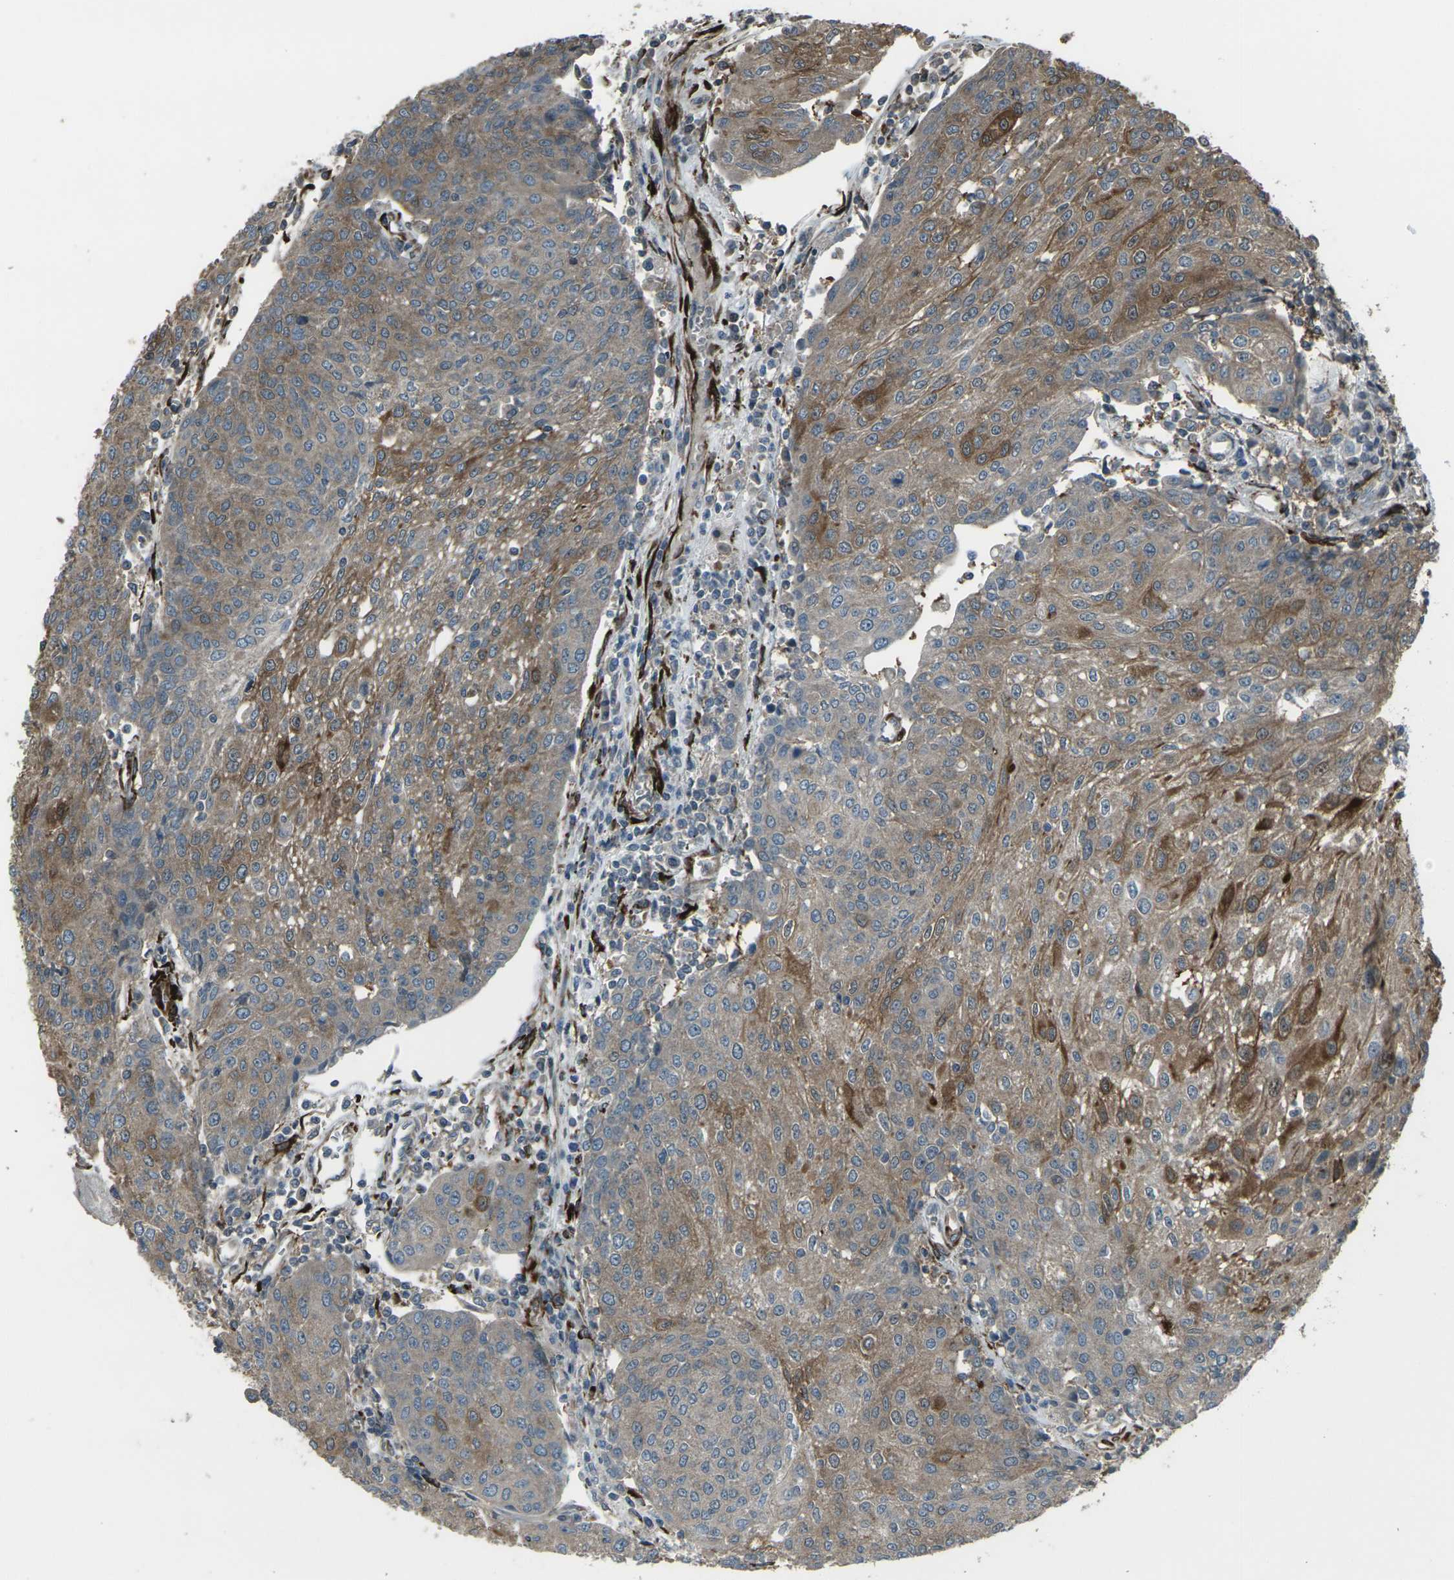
{"staining": {"intensity": "moderate", "quantity": "25%-75%", "location": "cytoplasmic/membranous"}, "tissue": "urothelial cancer", "cell_type": "Tumor cells", "image_type": "cancer", "snomed": [{"axis": "morphology", "description": "Urothelial carcinoma, High grade"}, {"axis": "topography", "description": "Urinary bladder"}], "caption": "DAB immunohistochemical staining of urothelial cancer reveals moderate cytoplasmic/membranous protein positivity in about 25%-75% of tumor cells. The staining was performed using DAB, with brown indicating positive protein expression. Nuclei are stained blue with hematoxylin.", "gene": "LSMEM1", "patient": {"sex": "female", "age": 85}}